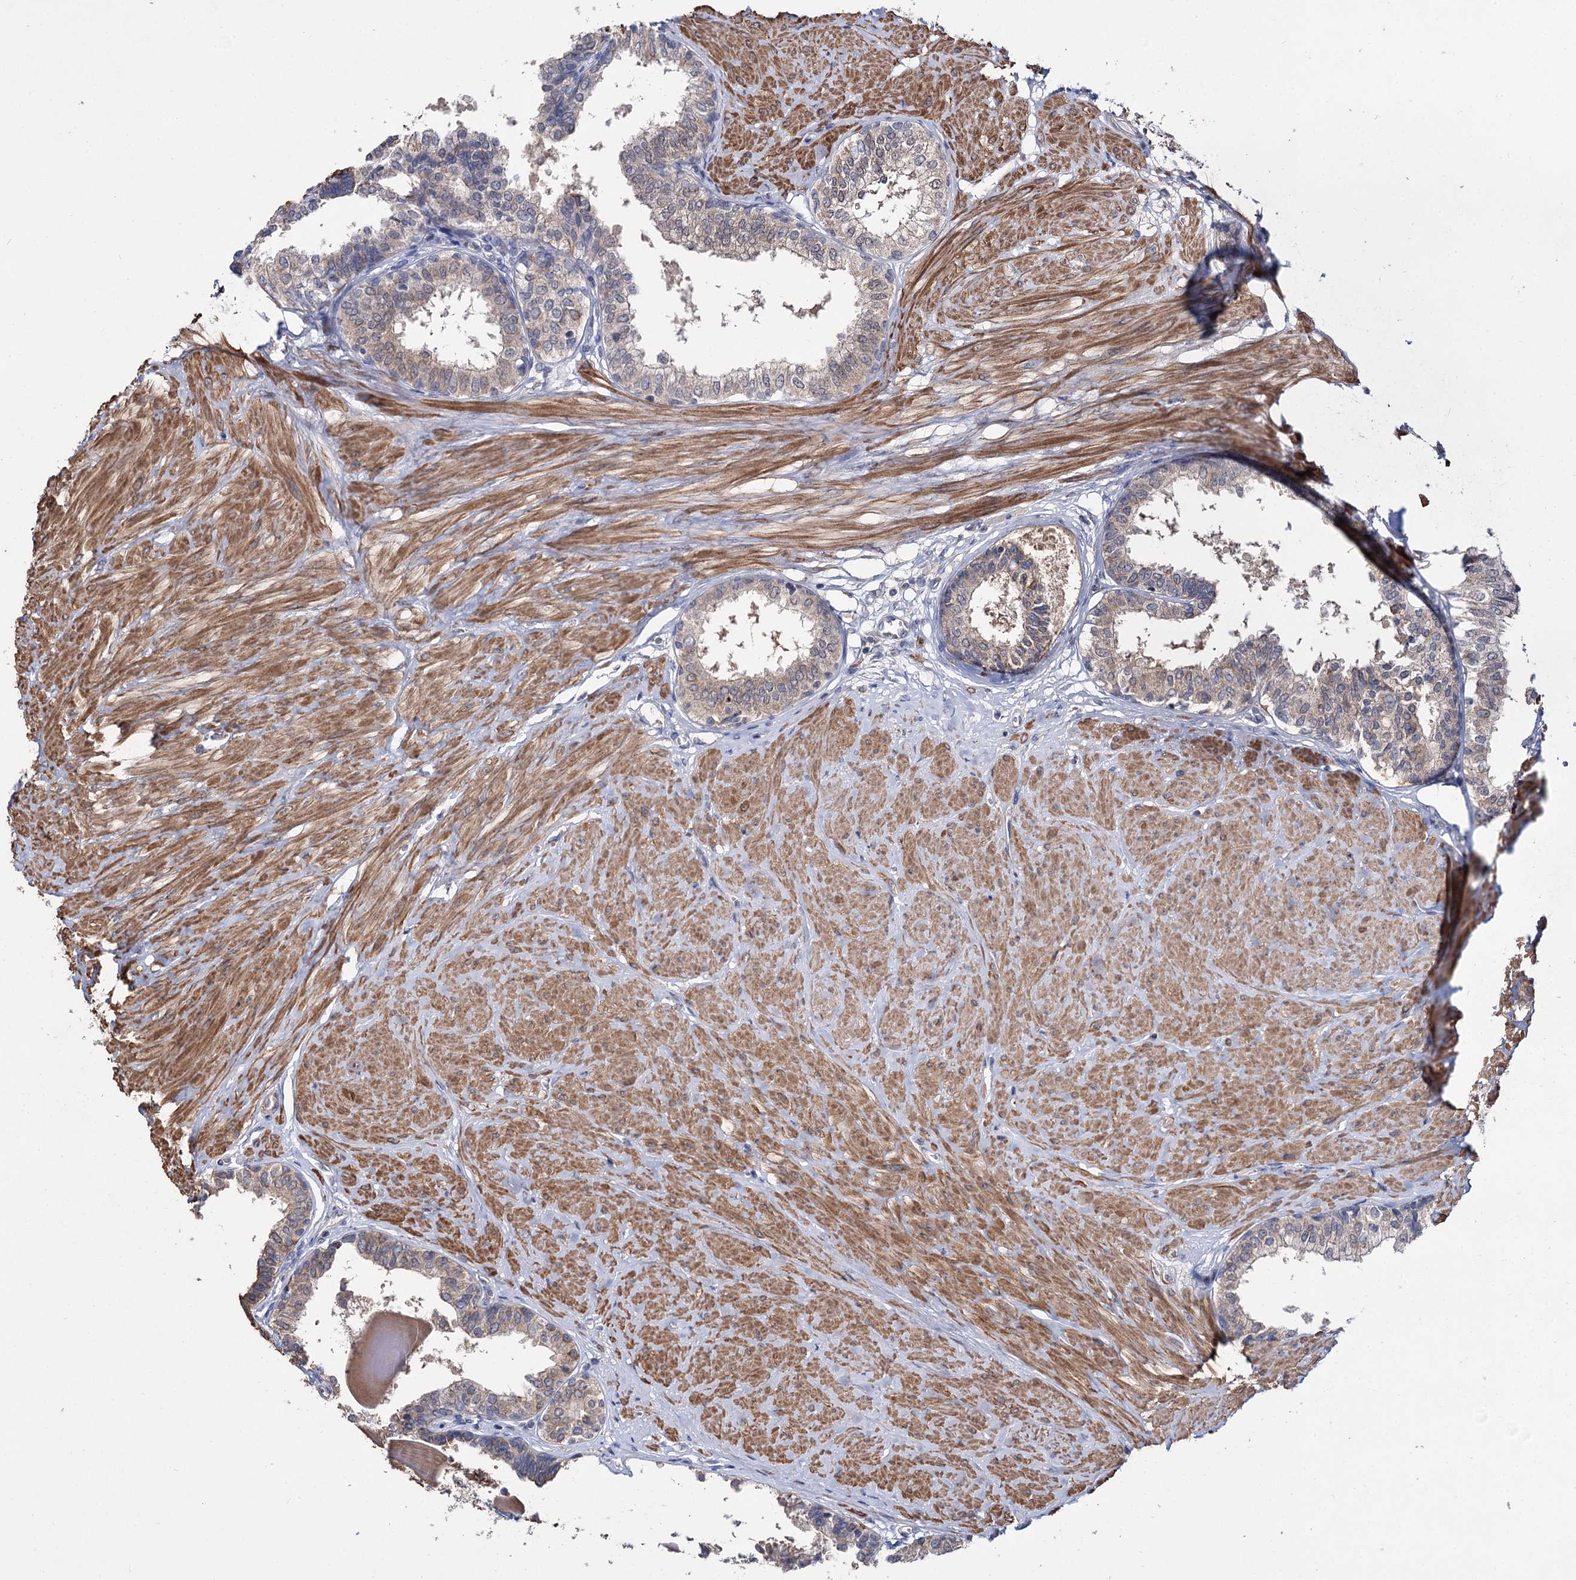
{"staining": {"intensity": "weak", "quantity": "25%-75%", "location": "cytoplasmic/membranous"}, "tissue": "prostate", "cell_type": "Glandular cells", "image_type": "normal", "snomed": [{"axis": "morphology", "description": "Normal tissue, NOS"}, {"axis": "topography", "description": "Prostate"}], "caption": "Immunohistochemical staining of normal human prostate exhibits 25%-75% levels of weak cytoplasmic/membranous protein positivity in approximately 25%-75% of glandular cells.", "gene": "CLPB", "patient": {"sex": "male", "age": 48}}